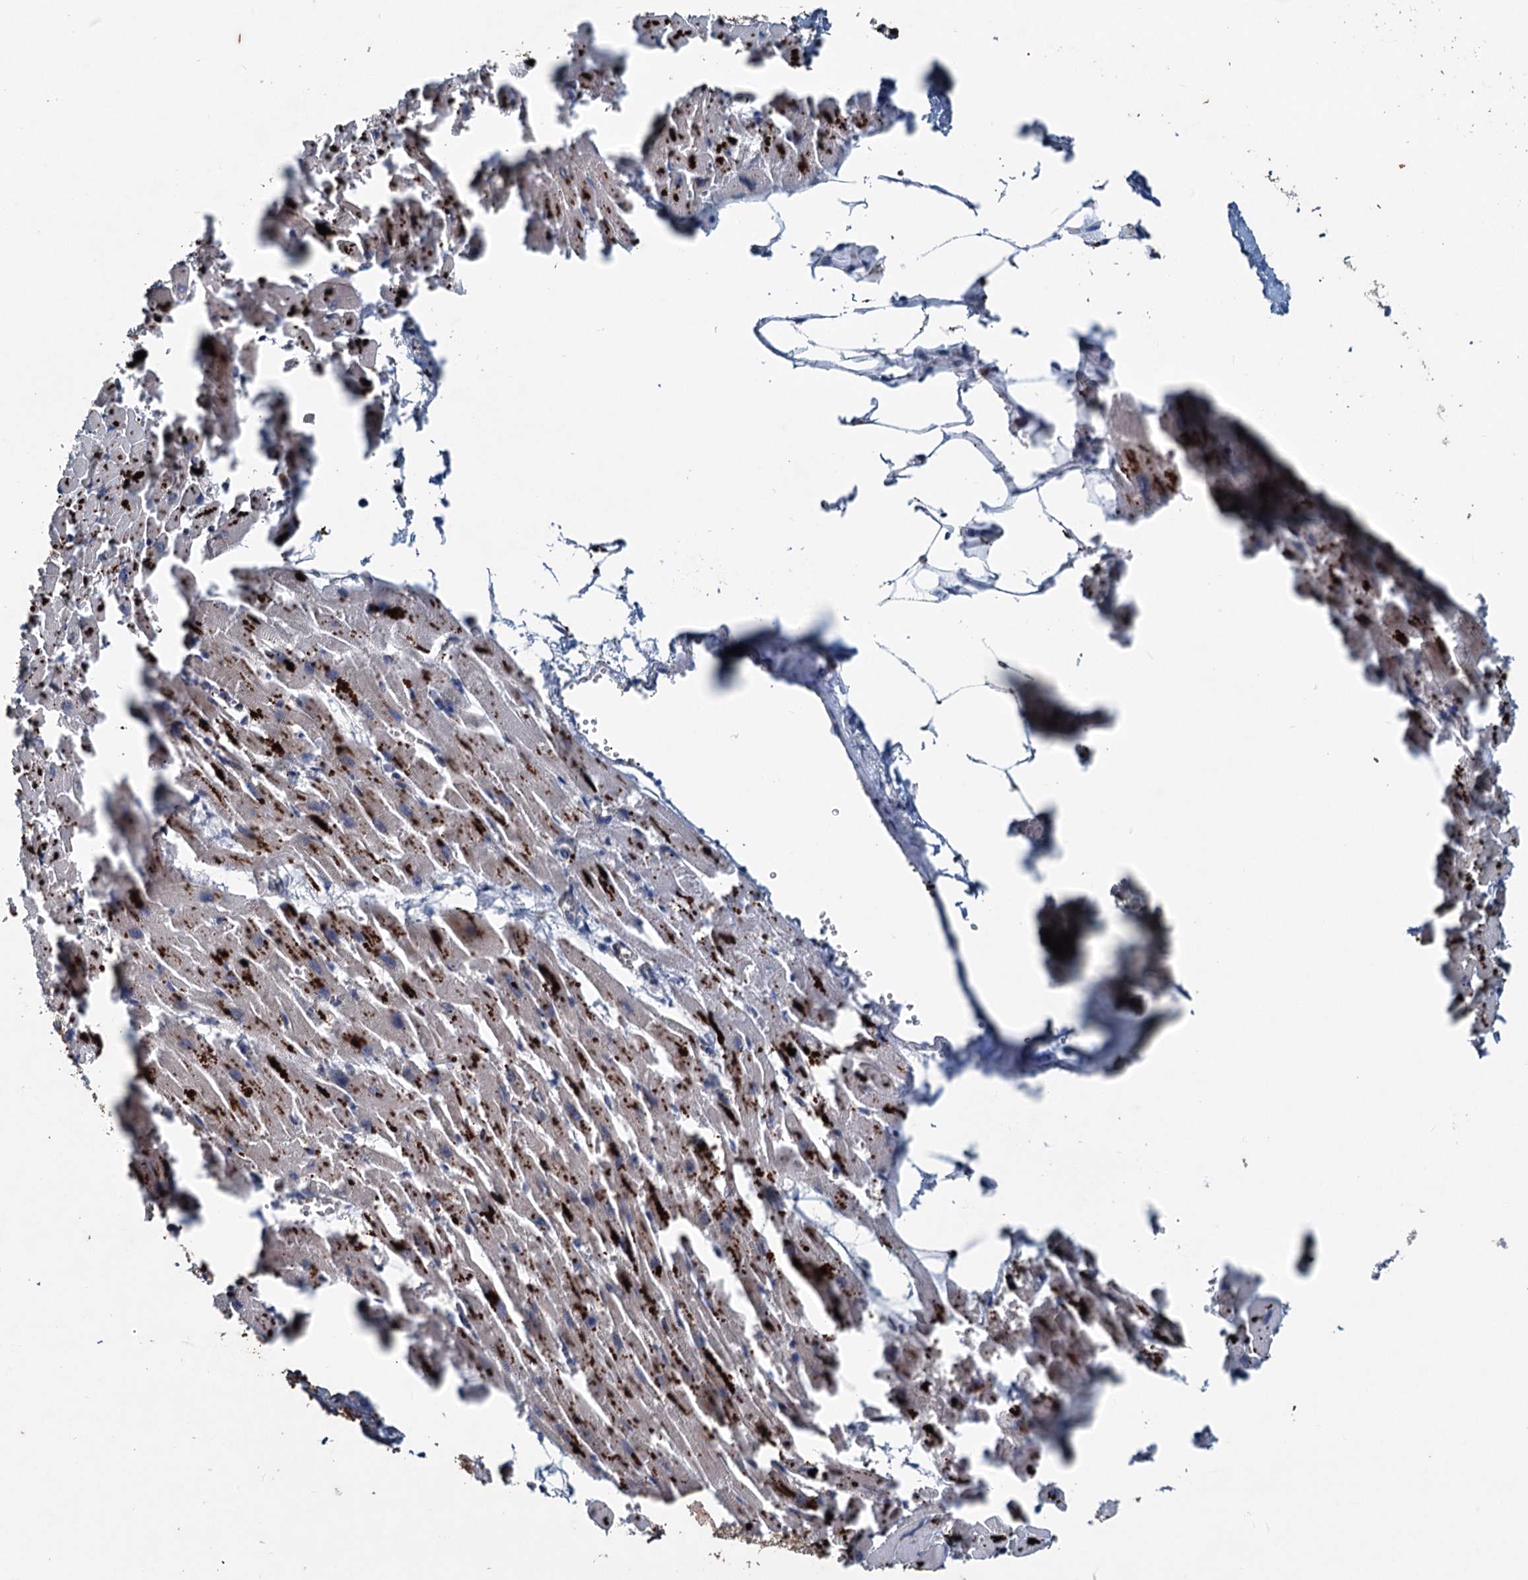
{"staining": {"intensity": "moderate", "quantity": "25%-75%", "location": "cytoplasmic/membranous"}, "tissue": "heart muscle", "cell_type": "Cardiomyocytes", "image_type": "normal", "snomed": [{"axis": "morphology", "description": "Normal tissue, NOS"}, {"axis": "topography", "description": "Heart"}], "caption": "A photomicrograph showing moderate cytoplasmic/membranous staining in about 25%-75% of cardiomyocytes in unremarkable heart muscle, as visualized by brown immunohistochemical staining.", "gene": "N4BP2L2", "patient": {"sex": "female", "age": 64}}